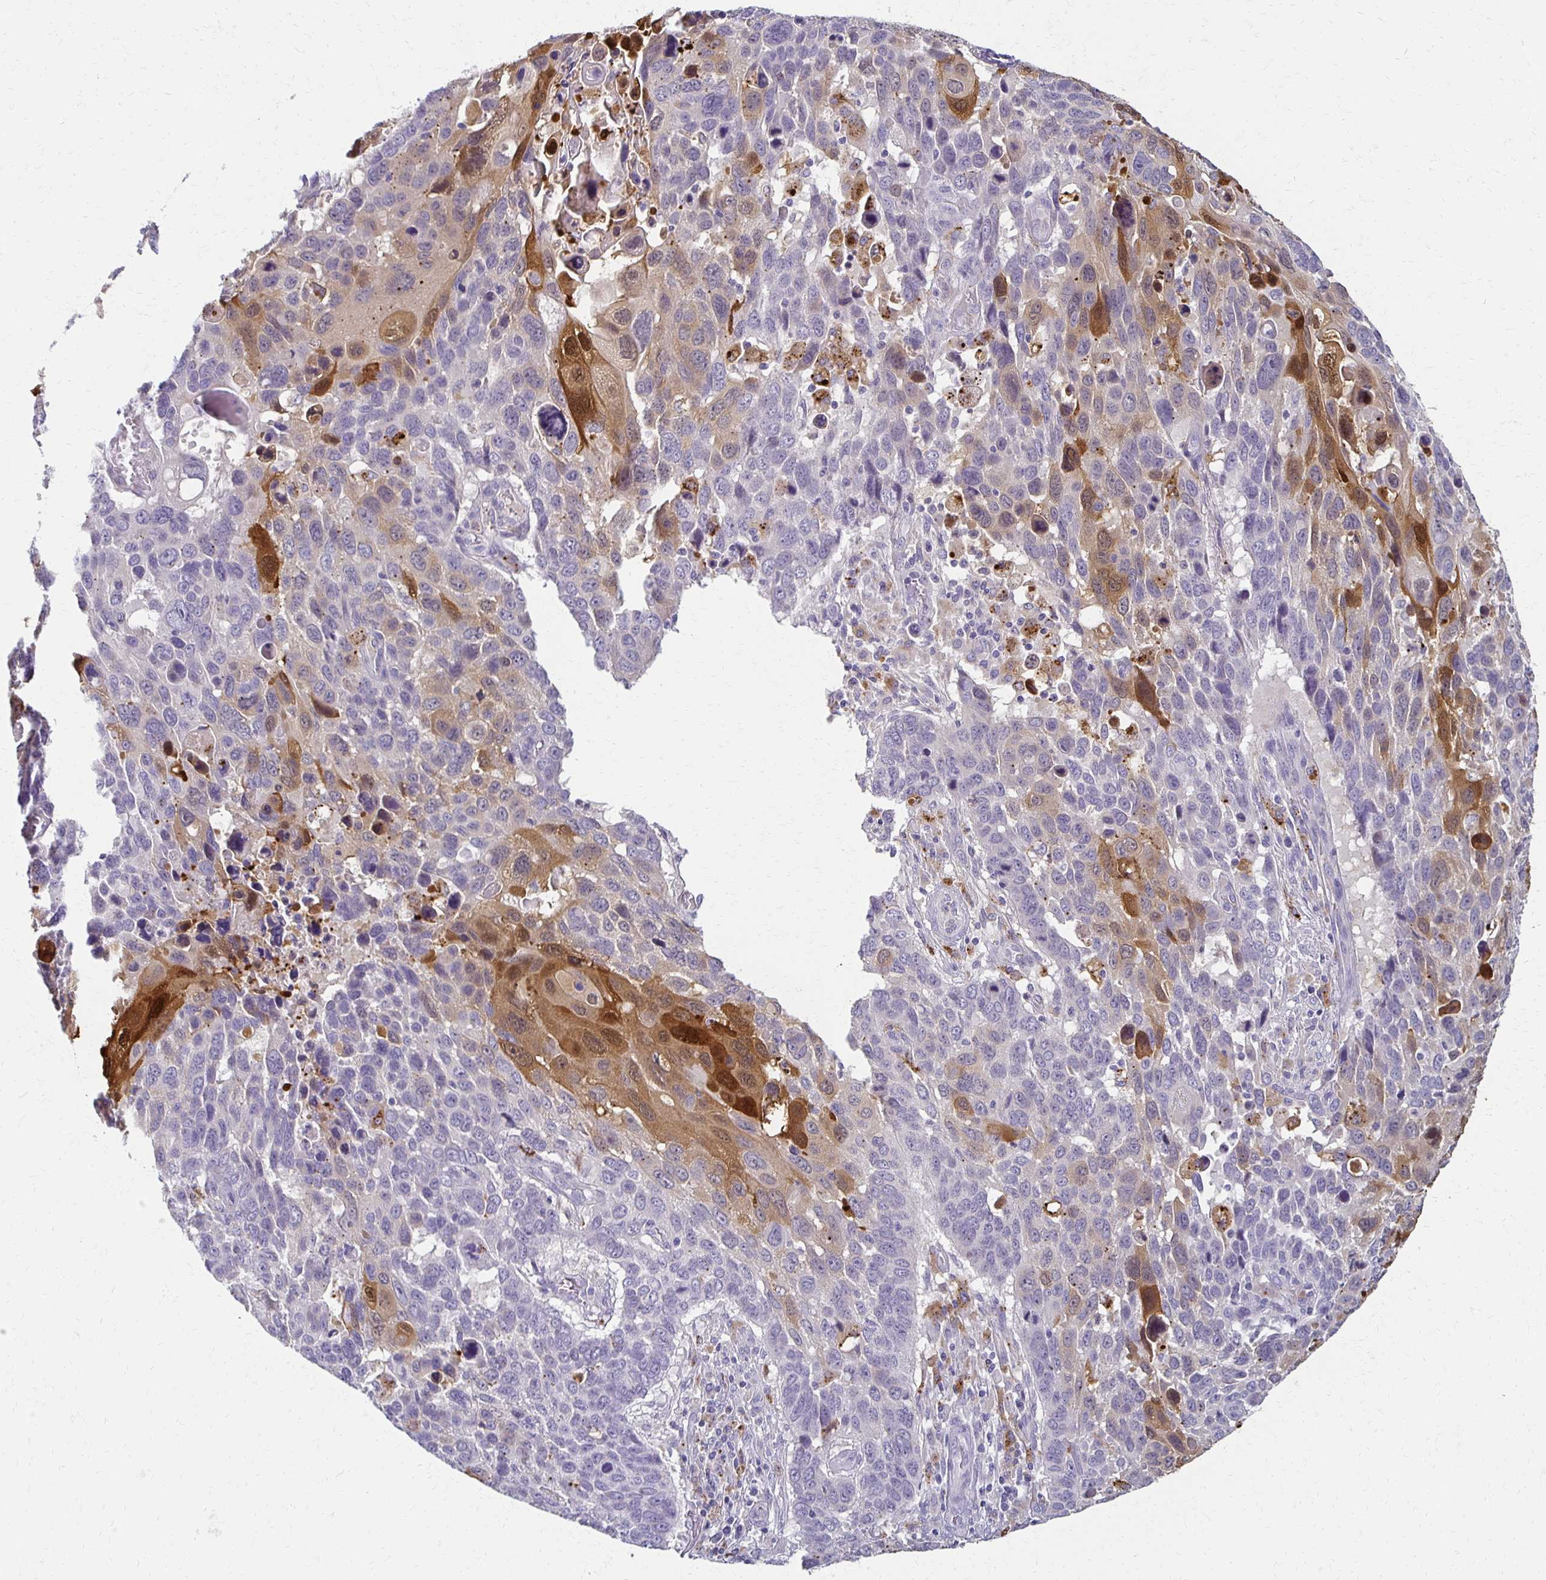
{"staining": {"intensity": "moderate", "quantity": "<25%", "location": "cytoplasmic/membranous,nuclear"}, "tissue": "lung cancer", "cell_type": "Tumor cells", "image_type": "cancer", "snomed": [{"axis": "morphology", "description": "Squamous cell carcinoma, NOS"}, {"axis": "topography", "description": "Lung"}], "caption": "High-magnification brightfield microscopy of squamous cell carcinoma (lung) stained with DAB (3,3'-diaminobenzidine) (brown) and counterstained with hematoxylin (blue). tumor cells exhibit moderate cytoplasmic/membranous and nuclear staining is seen in approximately<25% of cells.", "gene": "BBS12", "patient": {"sex": "male", "age": 68}}